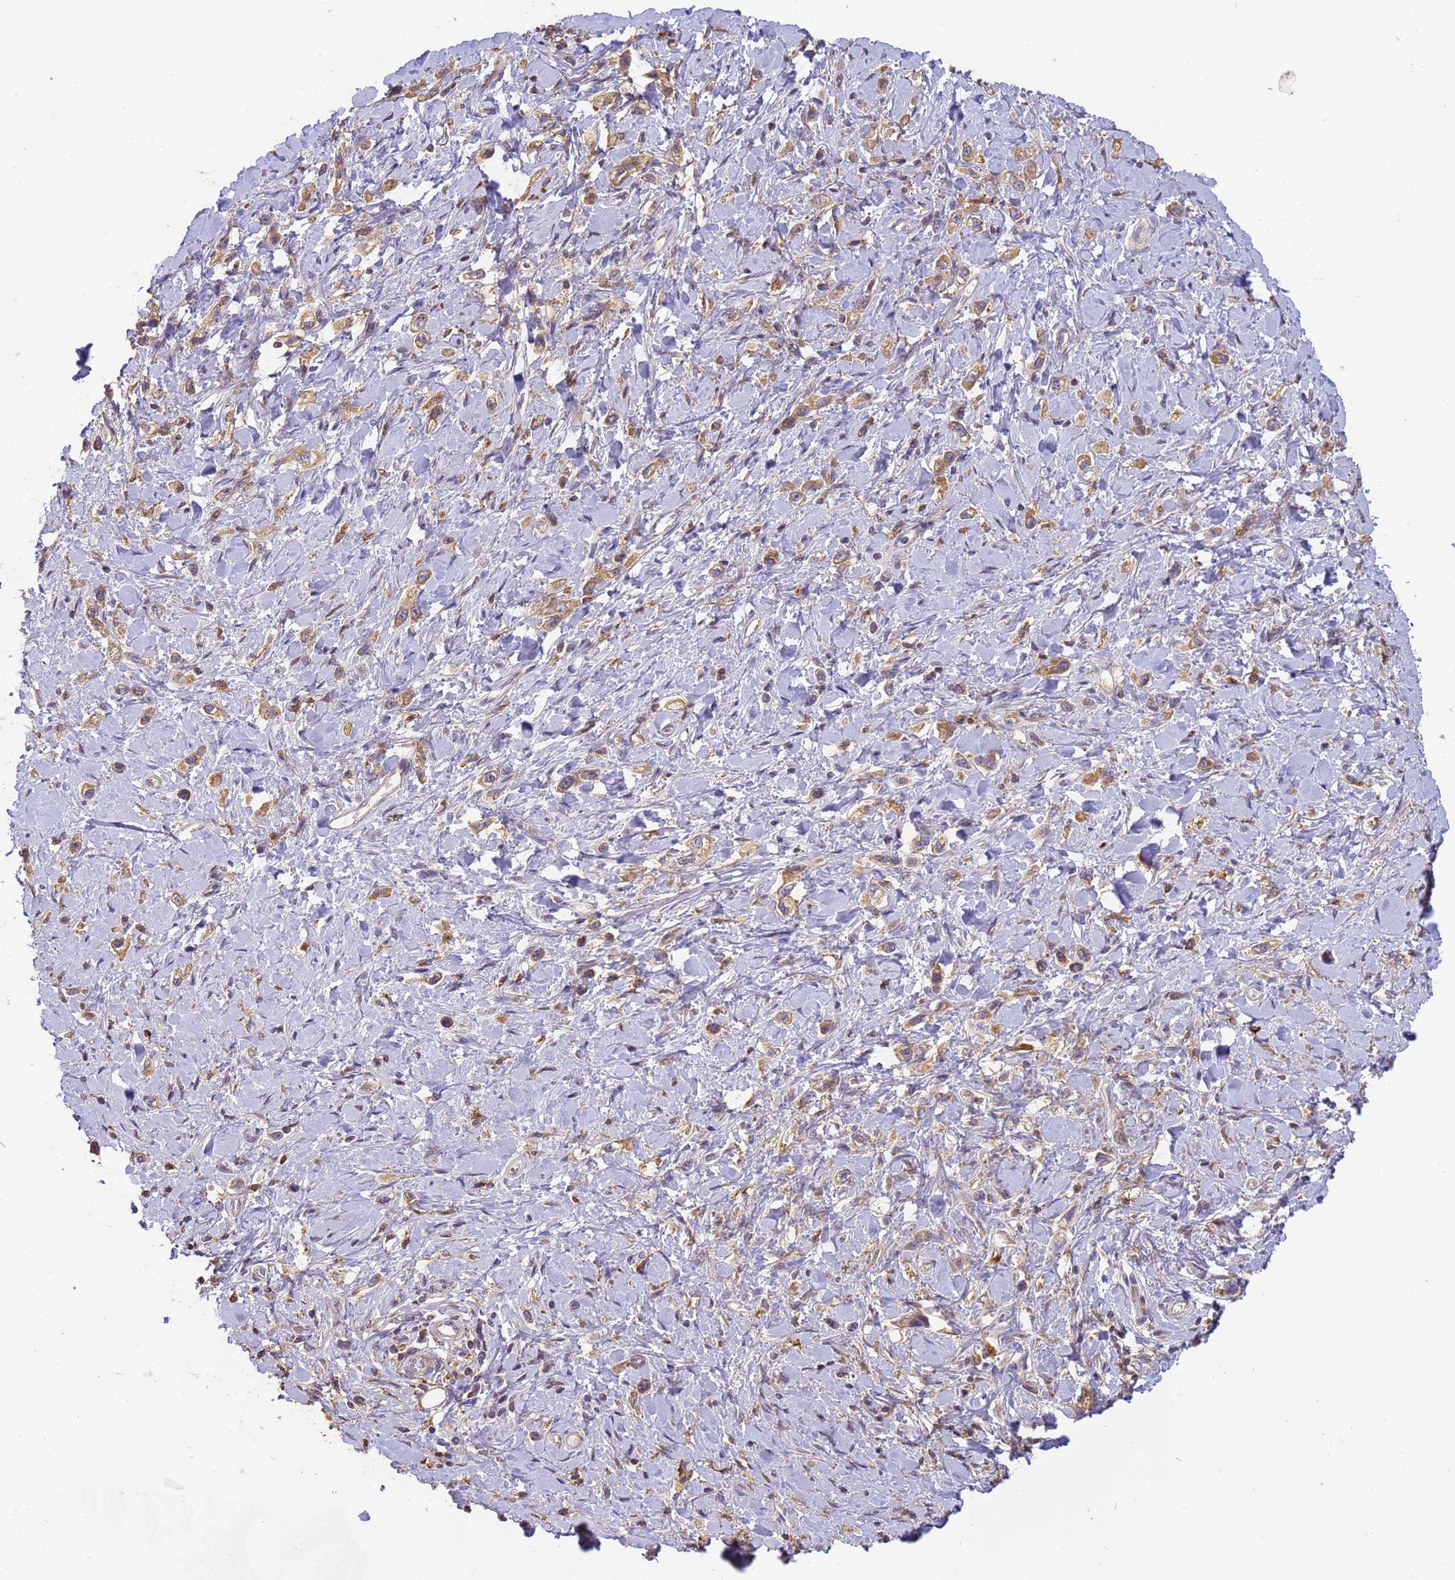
{"staining": {"intensity": "moderate", "quantity": ">75%", "location": "cytoplasmic/membranous"}, "tissue": "stomach cancer", "cell_type": "Tumor cells", "image_type": "cancer", "snomed": [{"axis": "morphology", "description": "Adenocarcinoma, NOS"}, {"axis": "topography", "description": "Stomach"}], "caption": "Protein staining of adenocarcinoma (stomach) tissue reveals moderate cytoplasmic/membranous staining in approximately >75% of tumor cells.", "gene": "M6PR", "patient": {"sex": "female", "age": 65}}